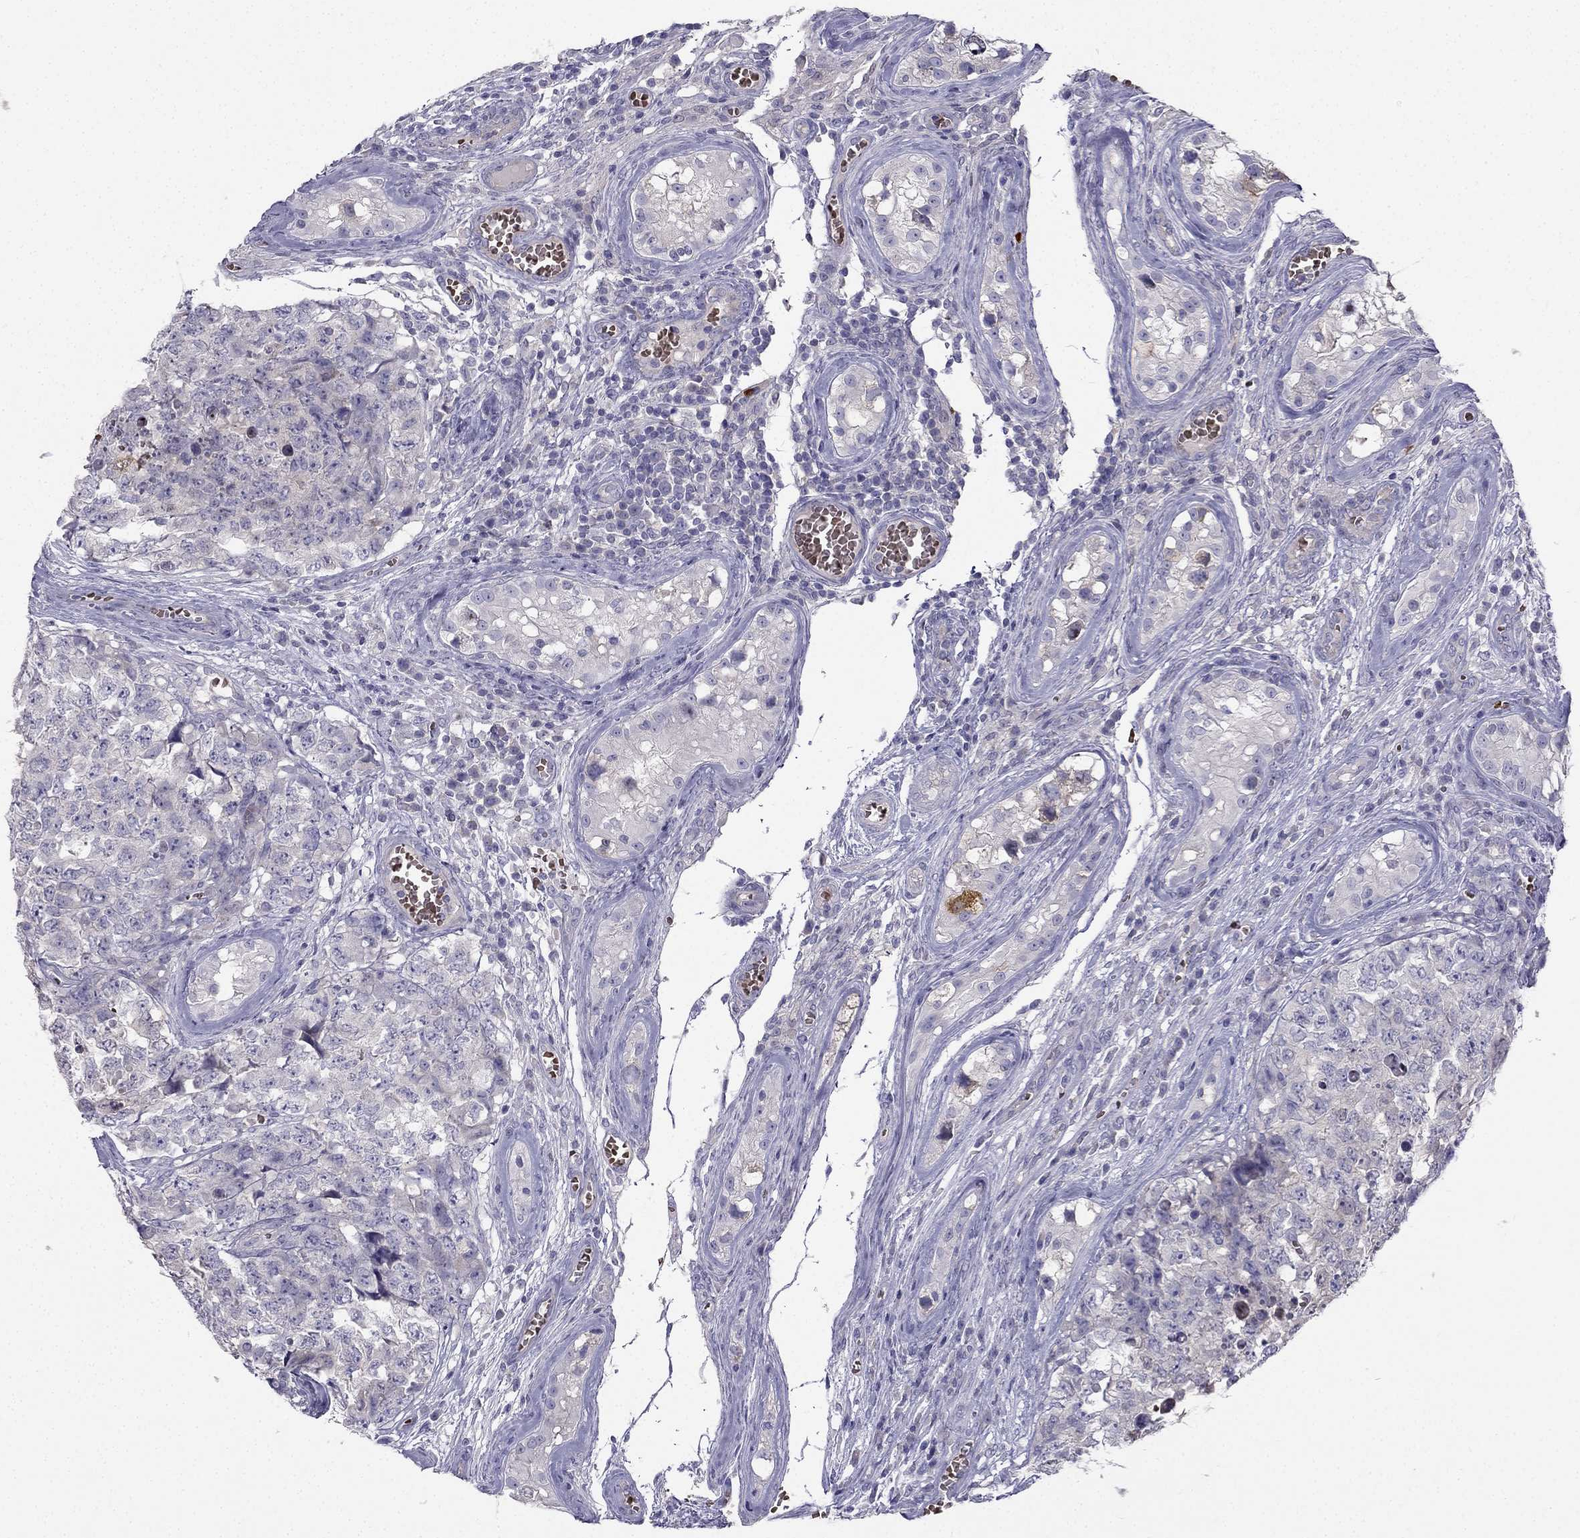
{"staining": {"intensity": "negative", "quantity": "none", "location": "none"}, "tissue": "testis cancer", "cell_type": "Tumor cells", "image_type": "cancer", "snomed": [{"axis": "morphology", "description": "Carcinoma, Embryonal, NOS"}, {"axis": "topography", "description": "Testis"}], "caption": "This is an immunohistochemistry (IHC) histopathology image of testis cancer (embryonal carcinoma). There is no staining in tumor cells.", "gene": "RSPH14", "patient": {"sex": "male", "age": 23}}